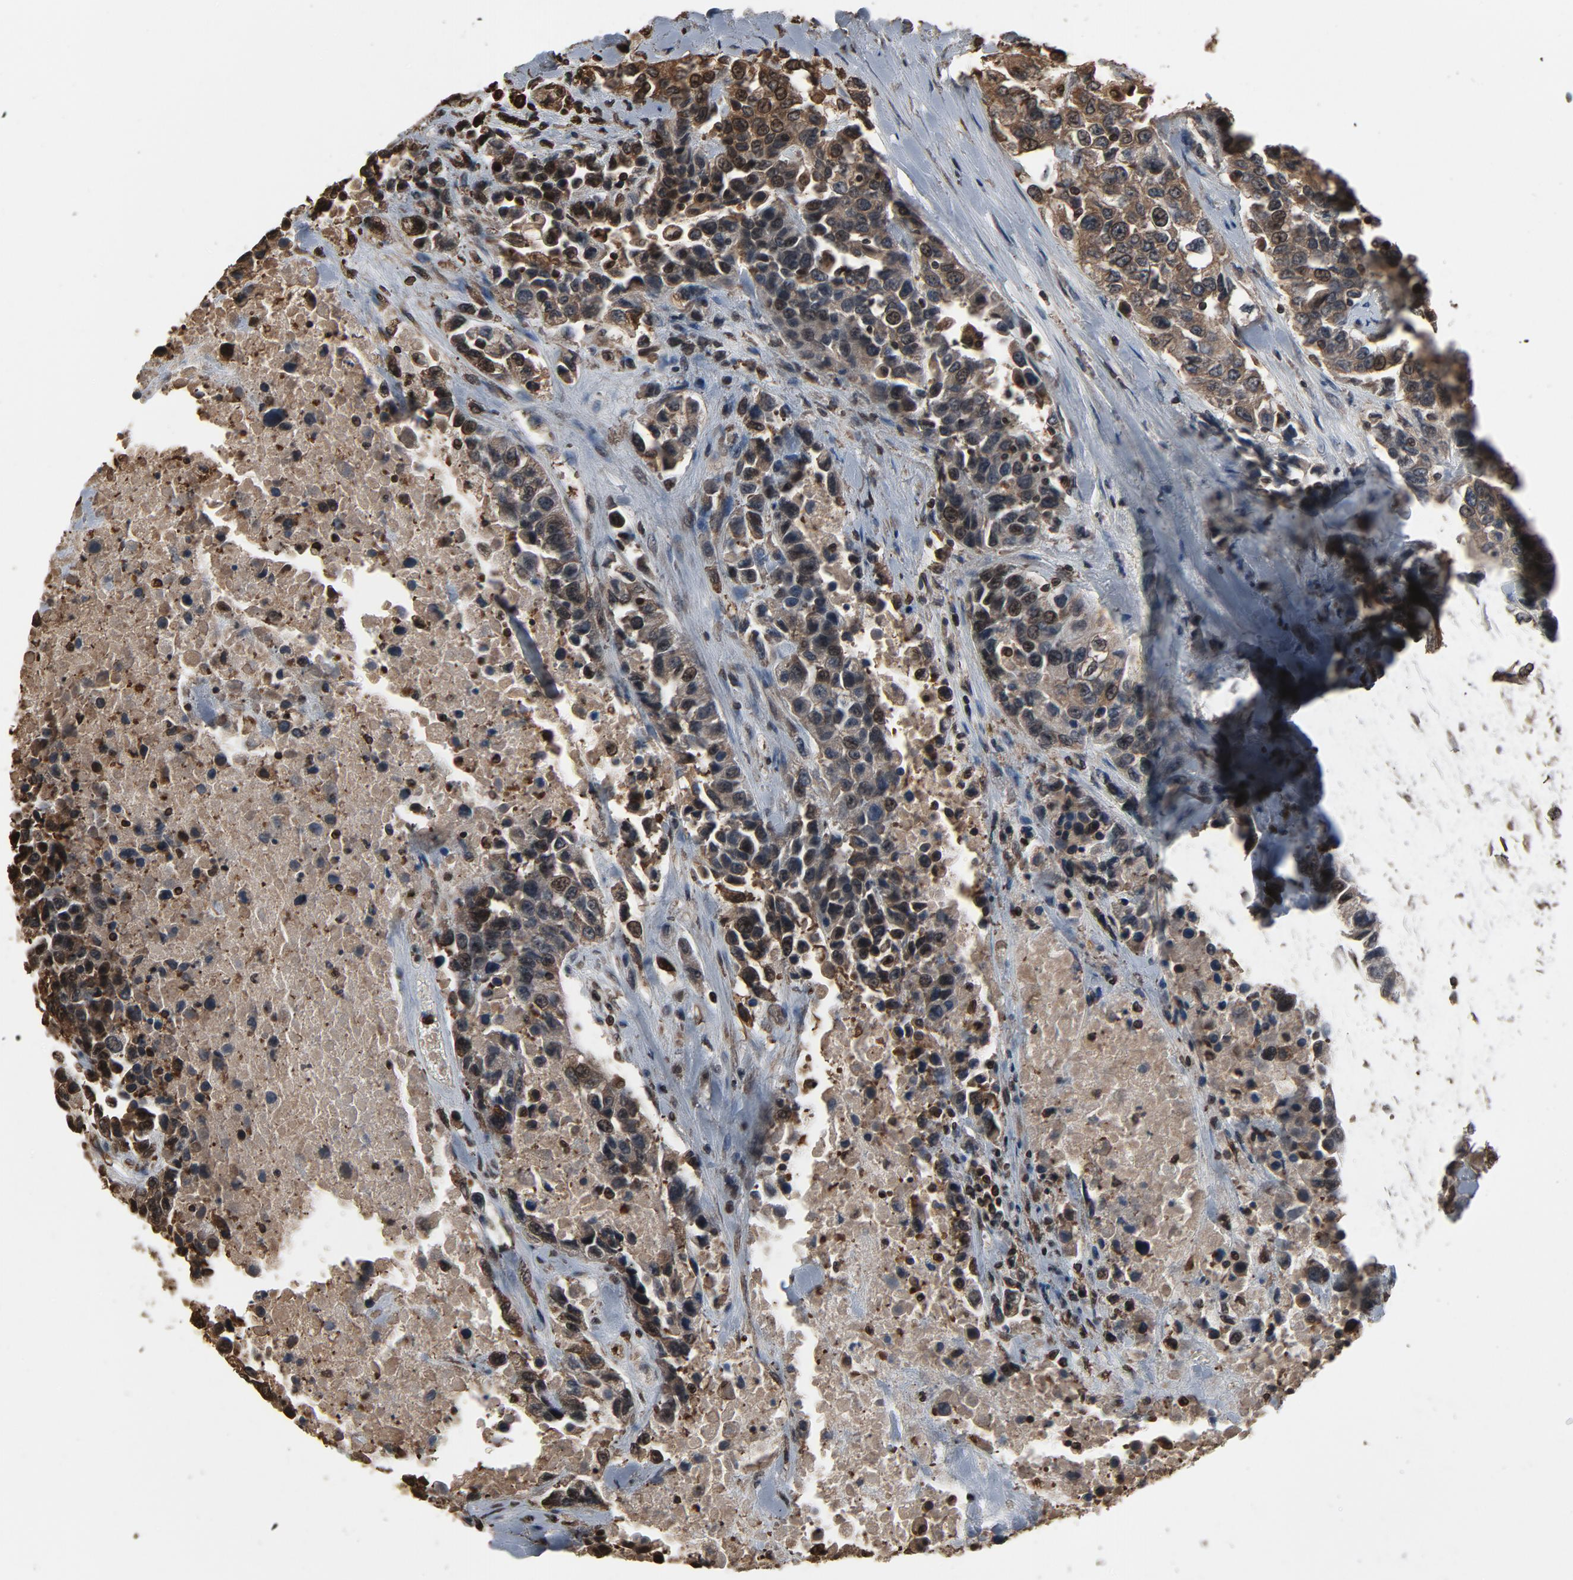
{"staining": {"intensity": "moderate", "quantity": "<25%", "location": "cytoplasmic/membranous,nuclear"}, "tissue": "urothelial cancer", "cell_type": "Tumor cells", "image_type": "cancer", "snomed": [{"axis": "morphology", "description": "Urothelial carcinoma, High grade"}, {"axis": "topography", "description": "Urinary bladder"}], "caption": "IHC (DAB (3,3'-diaminobenzidine)) staining of human urothelial cancer exhibits moderate cytoplasmic/membranous and nuclear protein staining in about <25% of tumor cells.", "gene": "UBE2D1", "patient": {"sex": "female", "age": 80}}